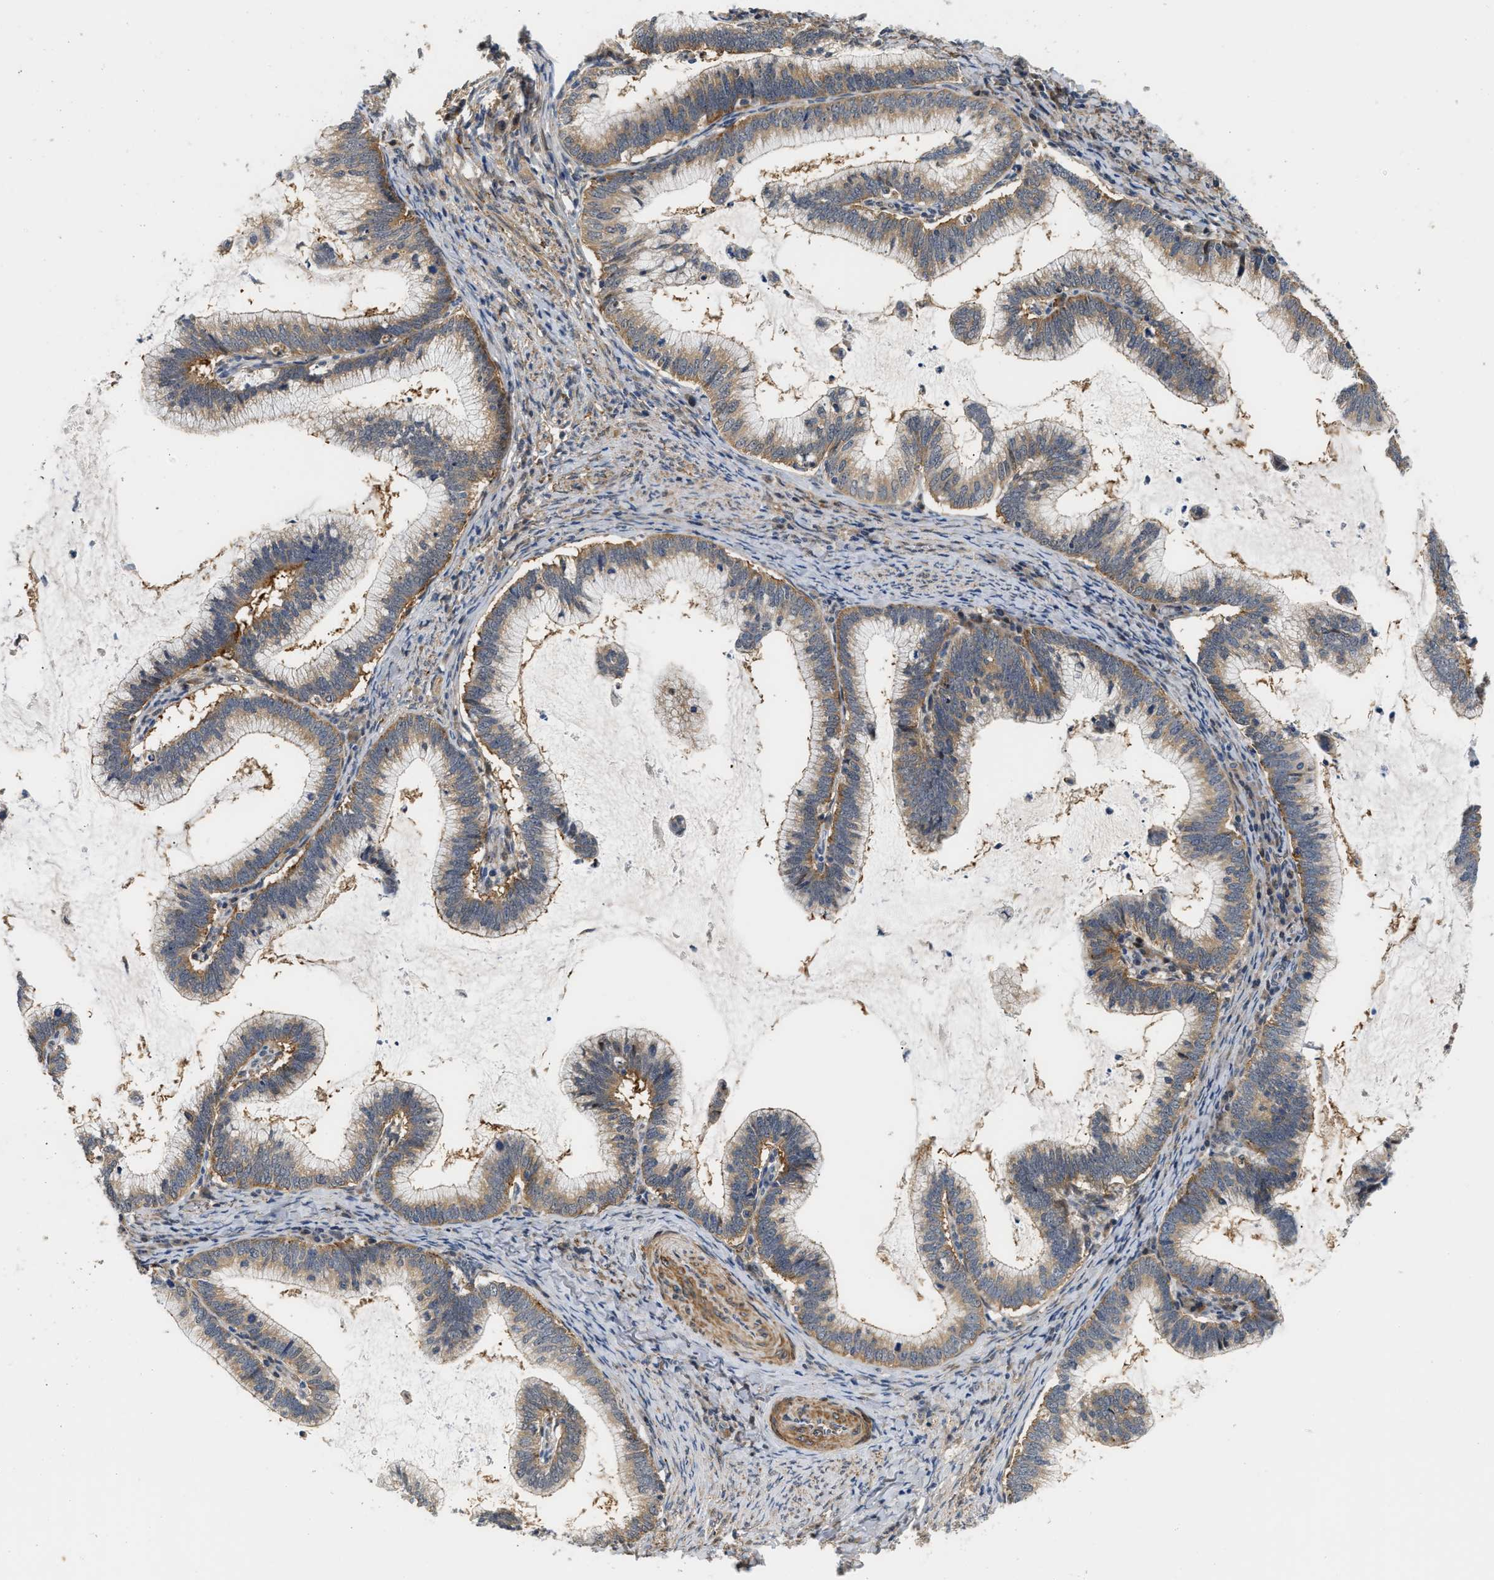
{"staining": {"intensity": "weak", "quantity": ">75%", "location": "cytoplasmic/membranous"}, "tissue": "cervical cancer", "cell_type": "Tumor cells", "image_type": "cancer", "snomed": [{"axis": "morphology", "description": "Adenocarcinoma, NOS"}, {"axis": "topography", "description": "Cervix"}], "caption": "Cervical cancer (adenocarcinoma) tissue exhibits weak cytoplasmic/membranous staining in approximately >75% of tumor cells", "gene": "LARP6", "patient": {"sex": "female", "age": 36}}